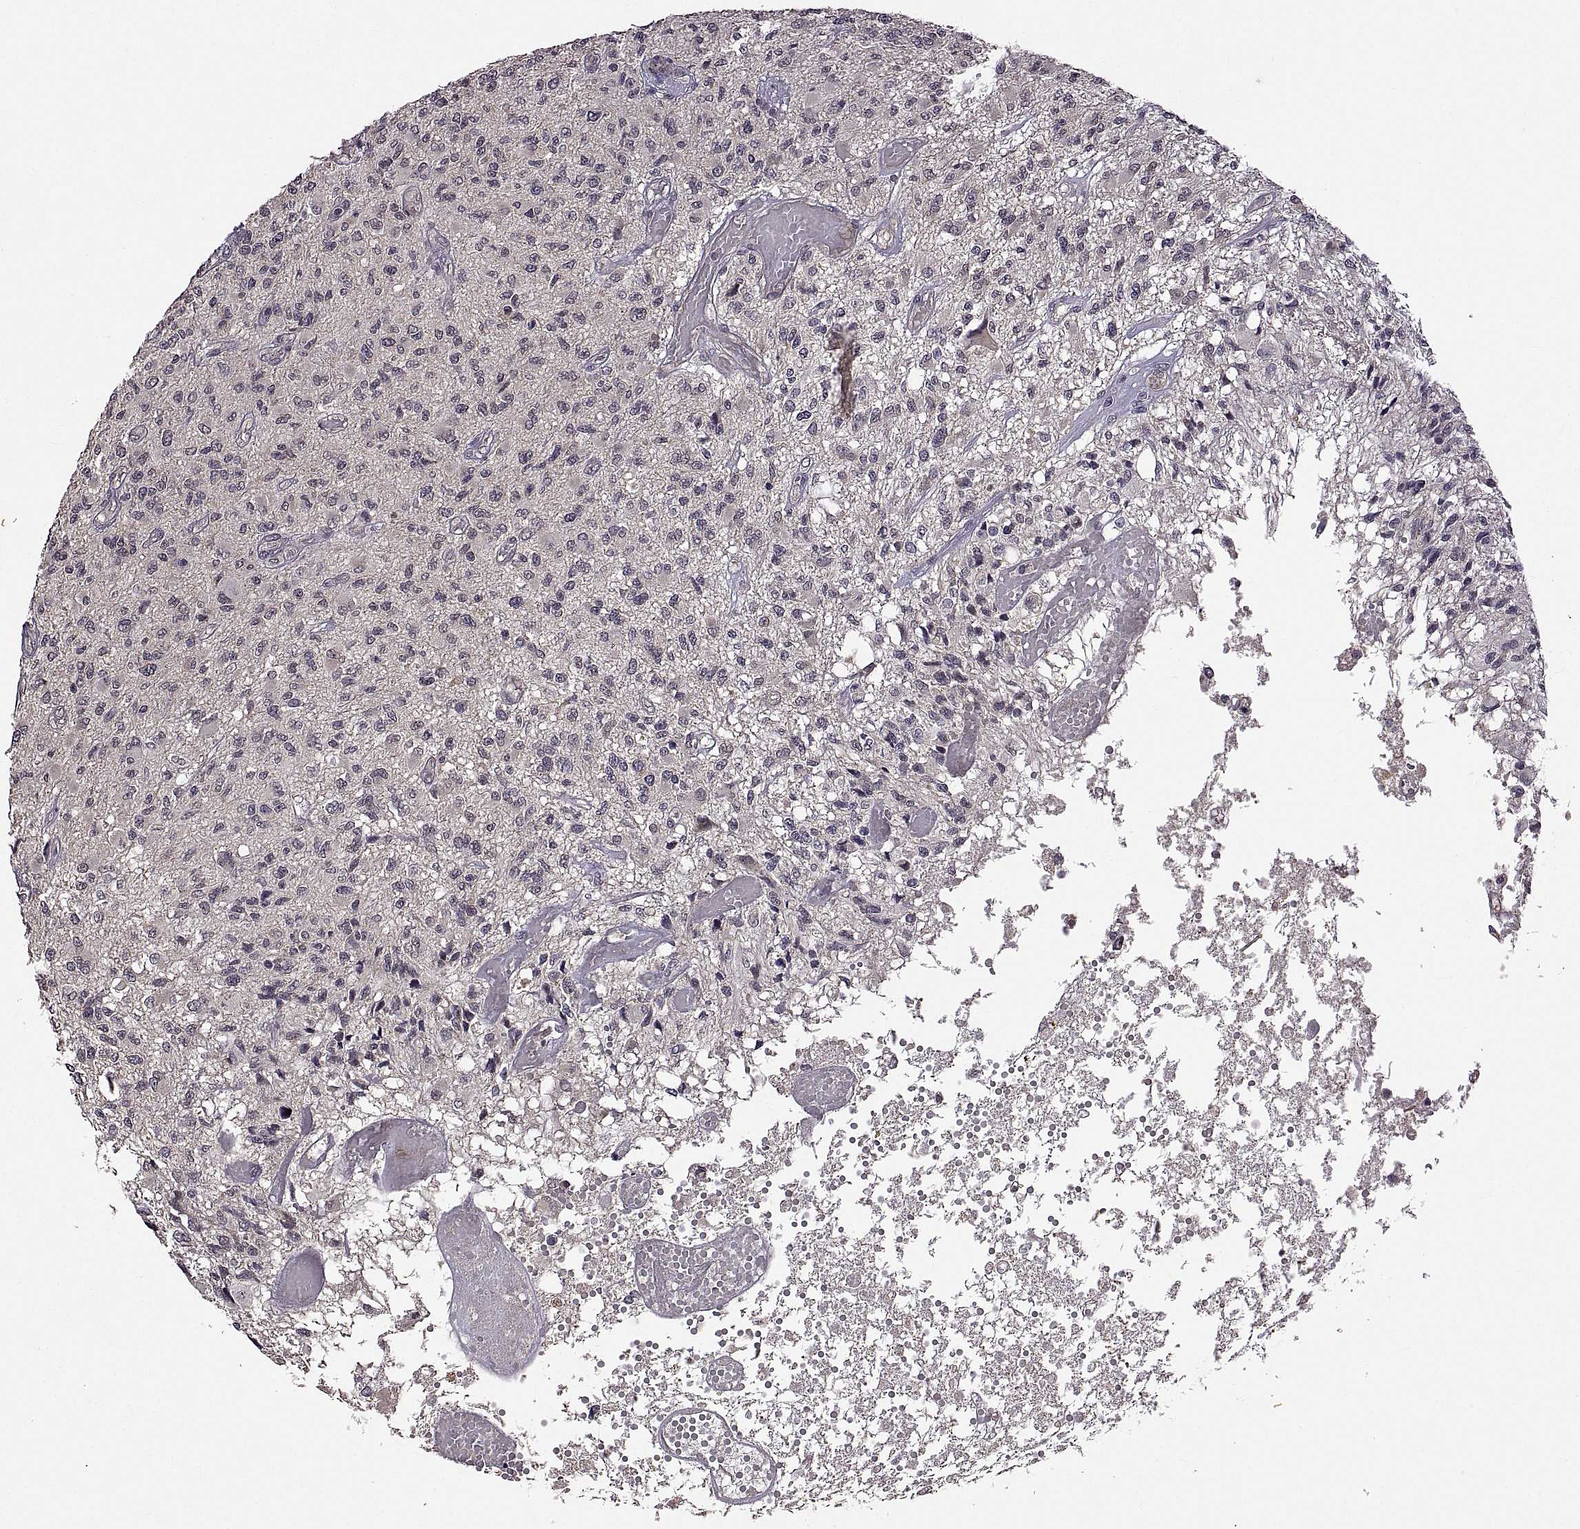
{"staining": {"intensity": "negative", "quantity": "none", "location": "none"}, "tissue": "glioma", "cell_type": "Tumor cells", "image_type": "cancer", "snomed": [{"axis": "morphology", "description": "Glioma, malignant, High grade"}, {"axis": "topography", "description": "Brain"}], "caption": "DAB immunohistochemical staining of human high-grade glioma (malignant) shows no significant expression in tumor cells.", "gene": "LAMA1", "patient": {"sex": "female", "age": 63}}